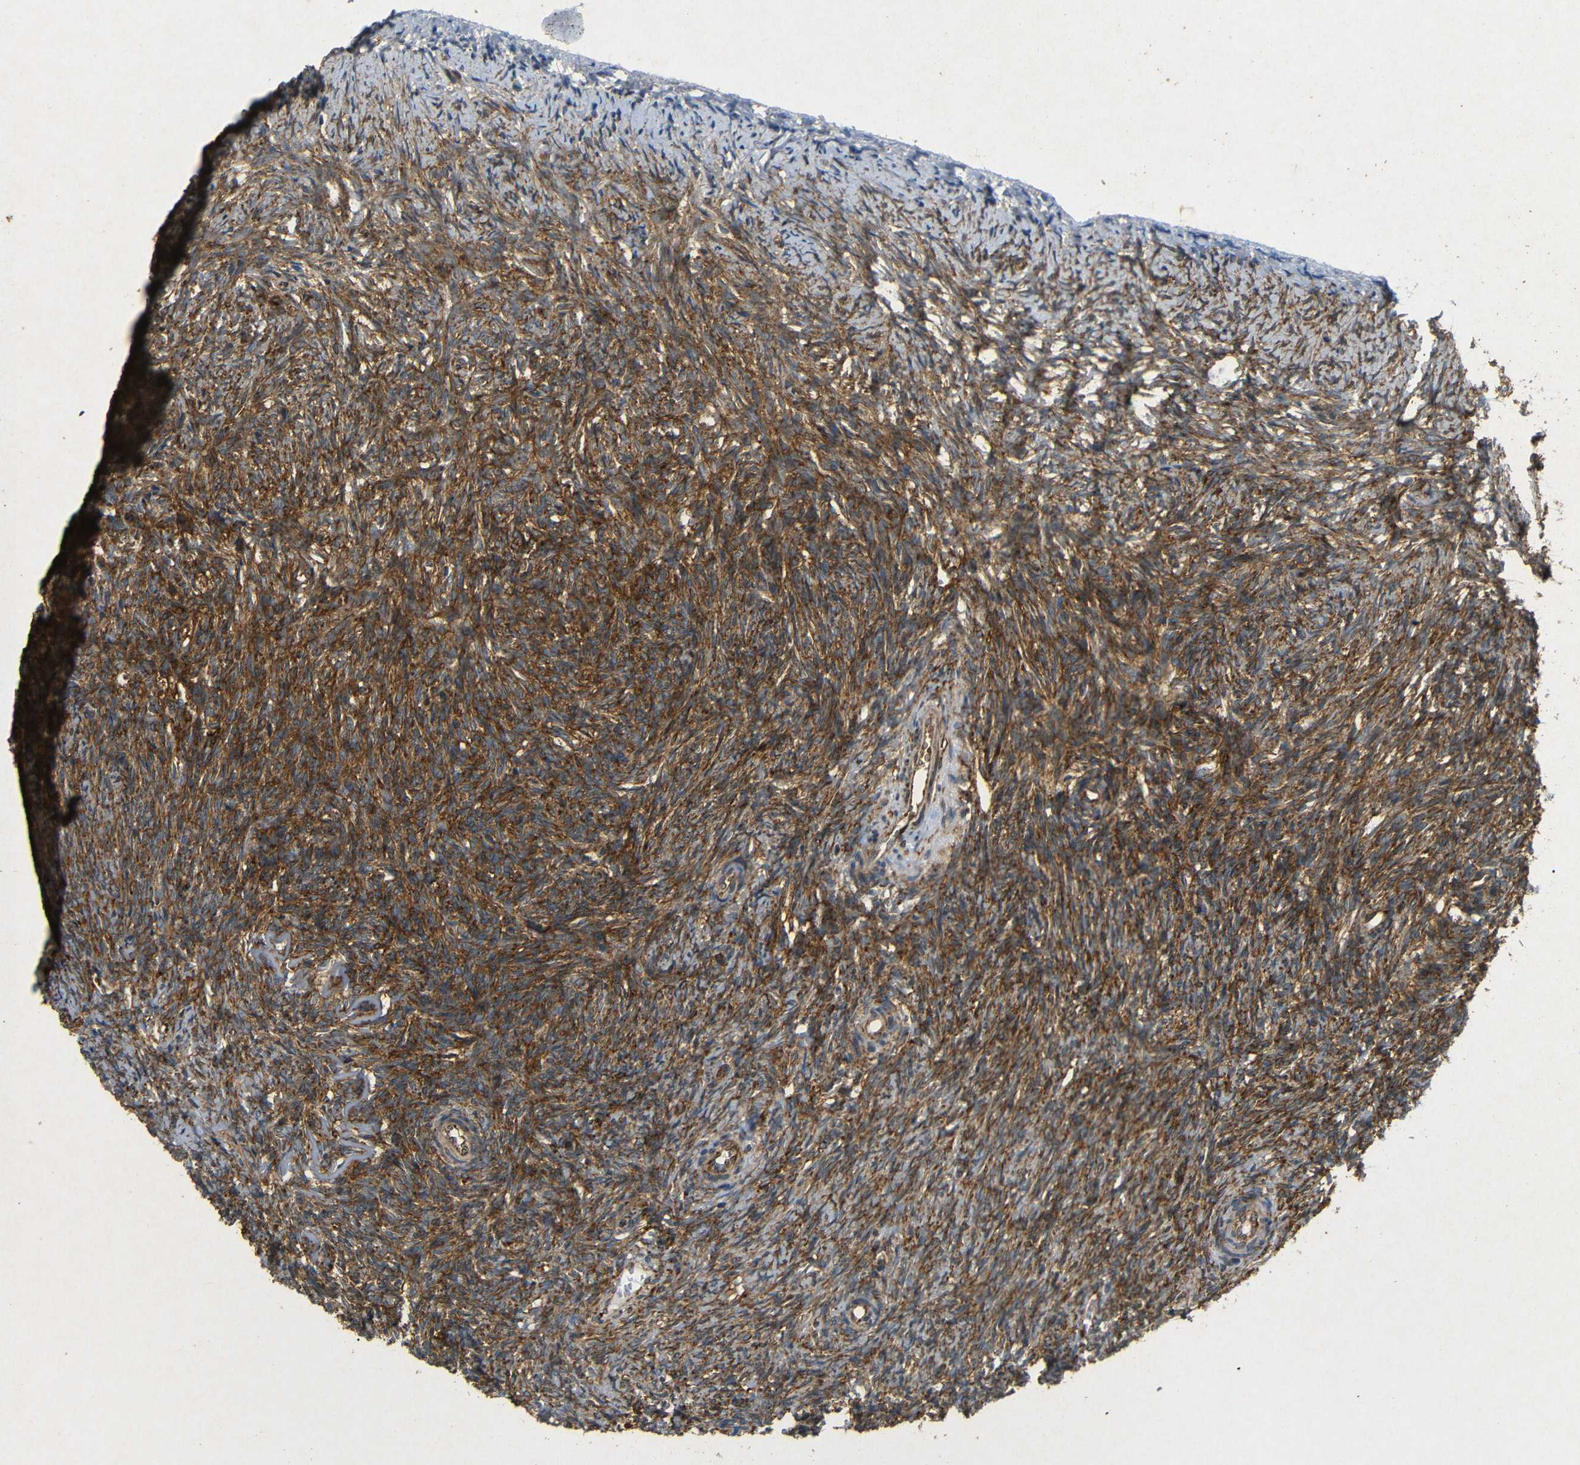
{"staining": {"intensity": "moderate", "quantity": ">75%", "location": "cytoplasmic/membranous"}, "tissue": "ovary", "cell_type": "Ovarian stroma cells", "image_type": "normal", "snomed": [{"axis": "morphology", "description": "Normal tissue, NOS"}, {"axis": "topography", "description": "Ovary"}], "caption": "Immunohistochemistry of normal human ovary shows medium levels of moderate cytoplasmic/membranous staining in about >75% of ovarian stroma cells.", "gene": "BTF3", "patient": {"sex": "female", "age": 41}}